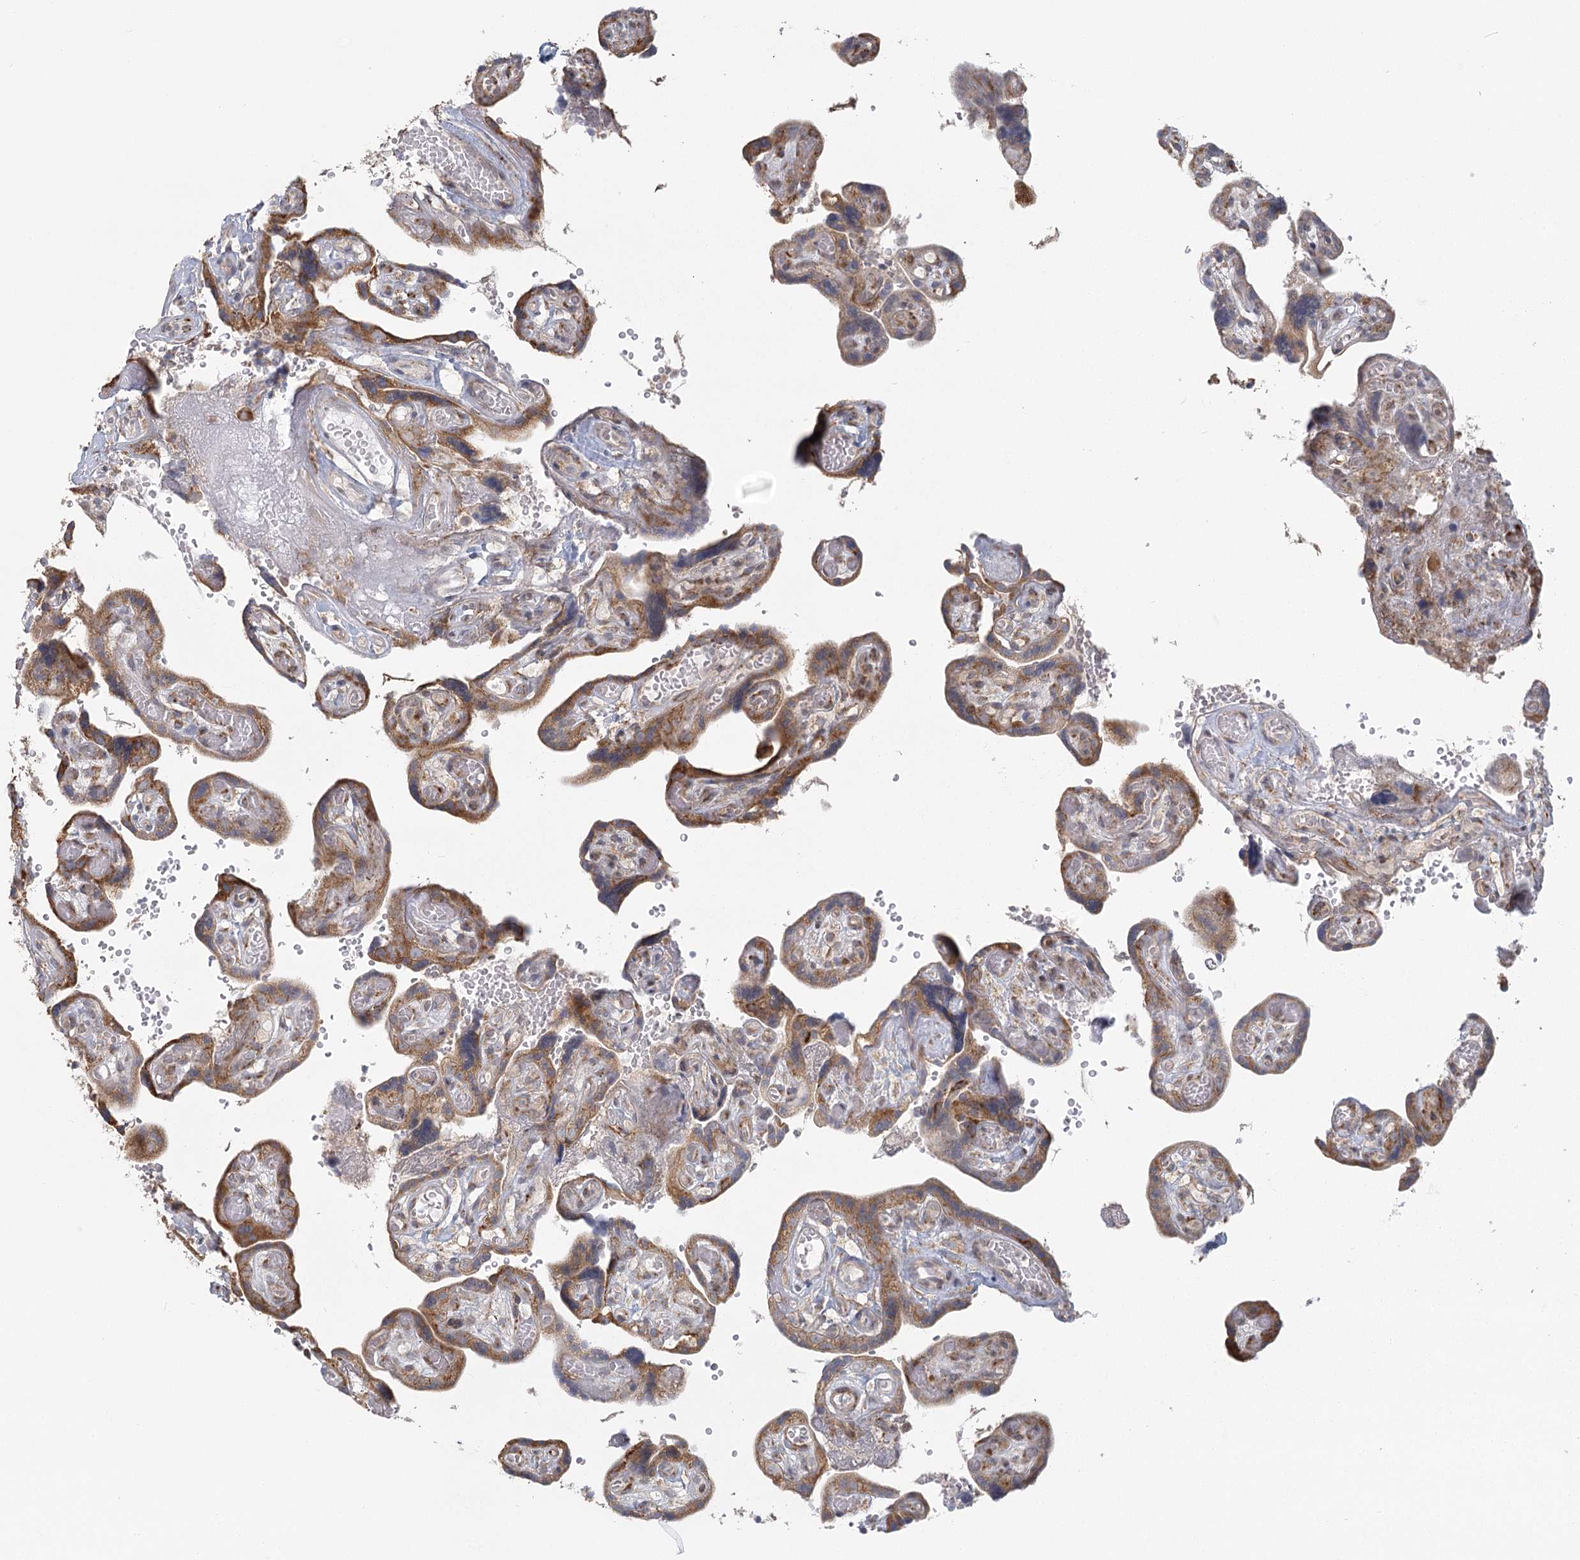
{"staining": {"intensity": "moderate", "quantity": ">75%", "location": "cytoplasmic/membranous"}, "tissue": "placenta", "cell_type": "Decidual cells", "image_type": "normal", "snomed": [{"axis": "morphology", "description": "Normal tissue, NOS"}, {"axis": "topography", "description": "Placenta"}], "caption": "IHC (DAB) staining of benign placenta reveals moderate cytoplasmic/membranous protein positivity in approximately >75% of decidual cells. (IHC, brightfield microscopy, high magnification).", "gene": "LACTB", "patient": {"sex": "female", "age": 30}}